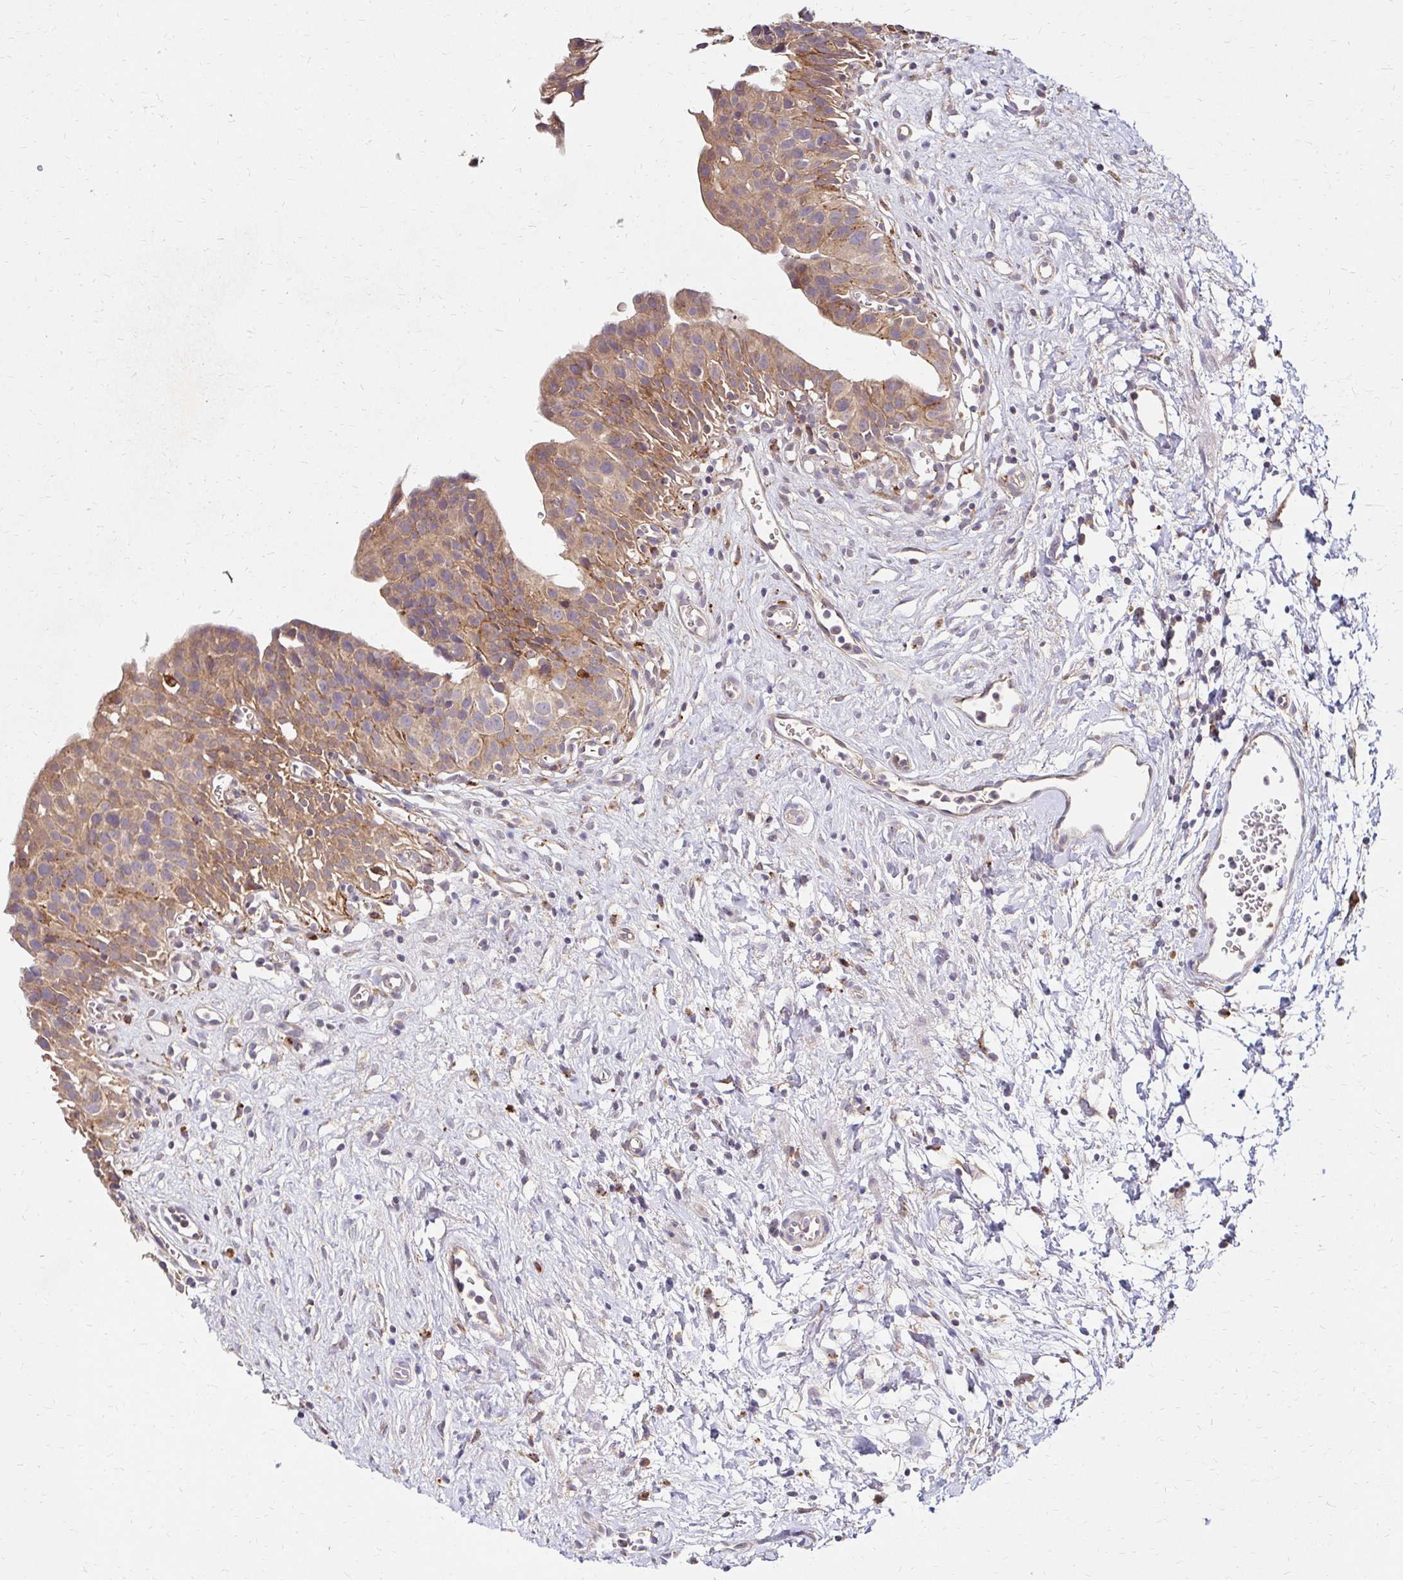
{"staining": {"intensity": "moderate", "quantity": ">75%", "location": "cytoplasmic/membranous"}, "tissue": "urinary bladder", "cell_type": "Urothelial cells", "image_type": "normal", "snomed": [{"axis": "morphology", "description": "Normal tissue, NOS"}, {"axis": "topography", "description": "Urinary bladder"}], "caption": "IHC micrograph of normal human urinary bladder stained for a protein (brown), which reveals medium levels of moderate cytoplasmic/membranous staining in about >75% of urothelial cells.", "gene": "IDUA", "patient": {"sex": "male", "age": 51}}